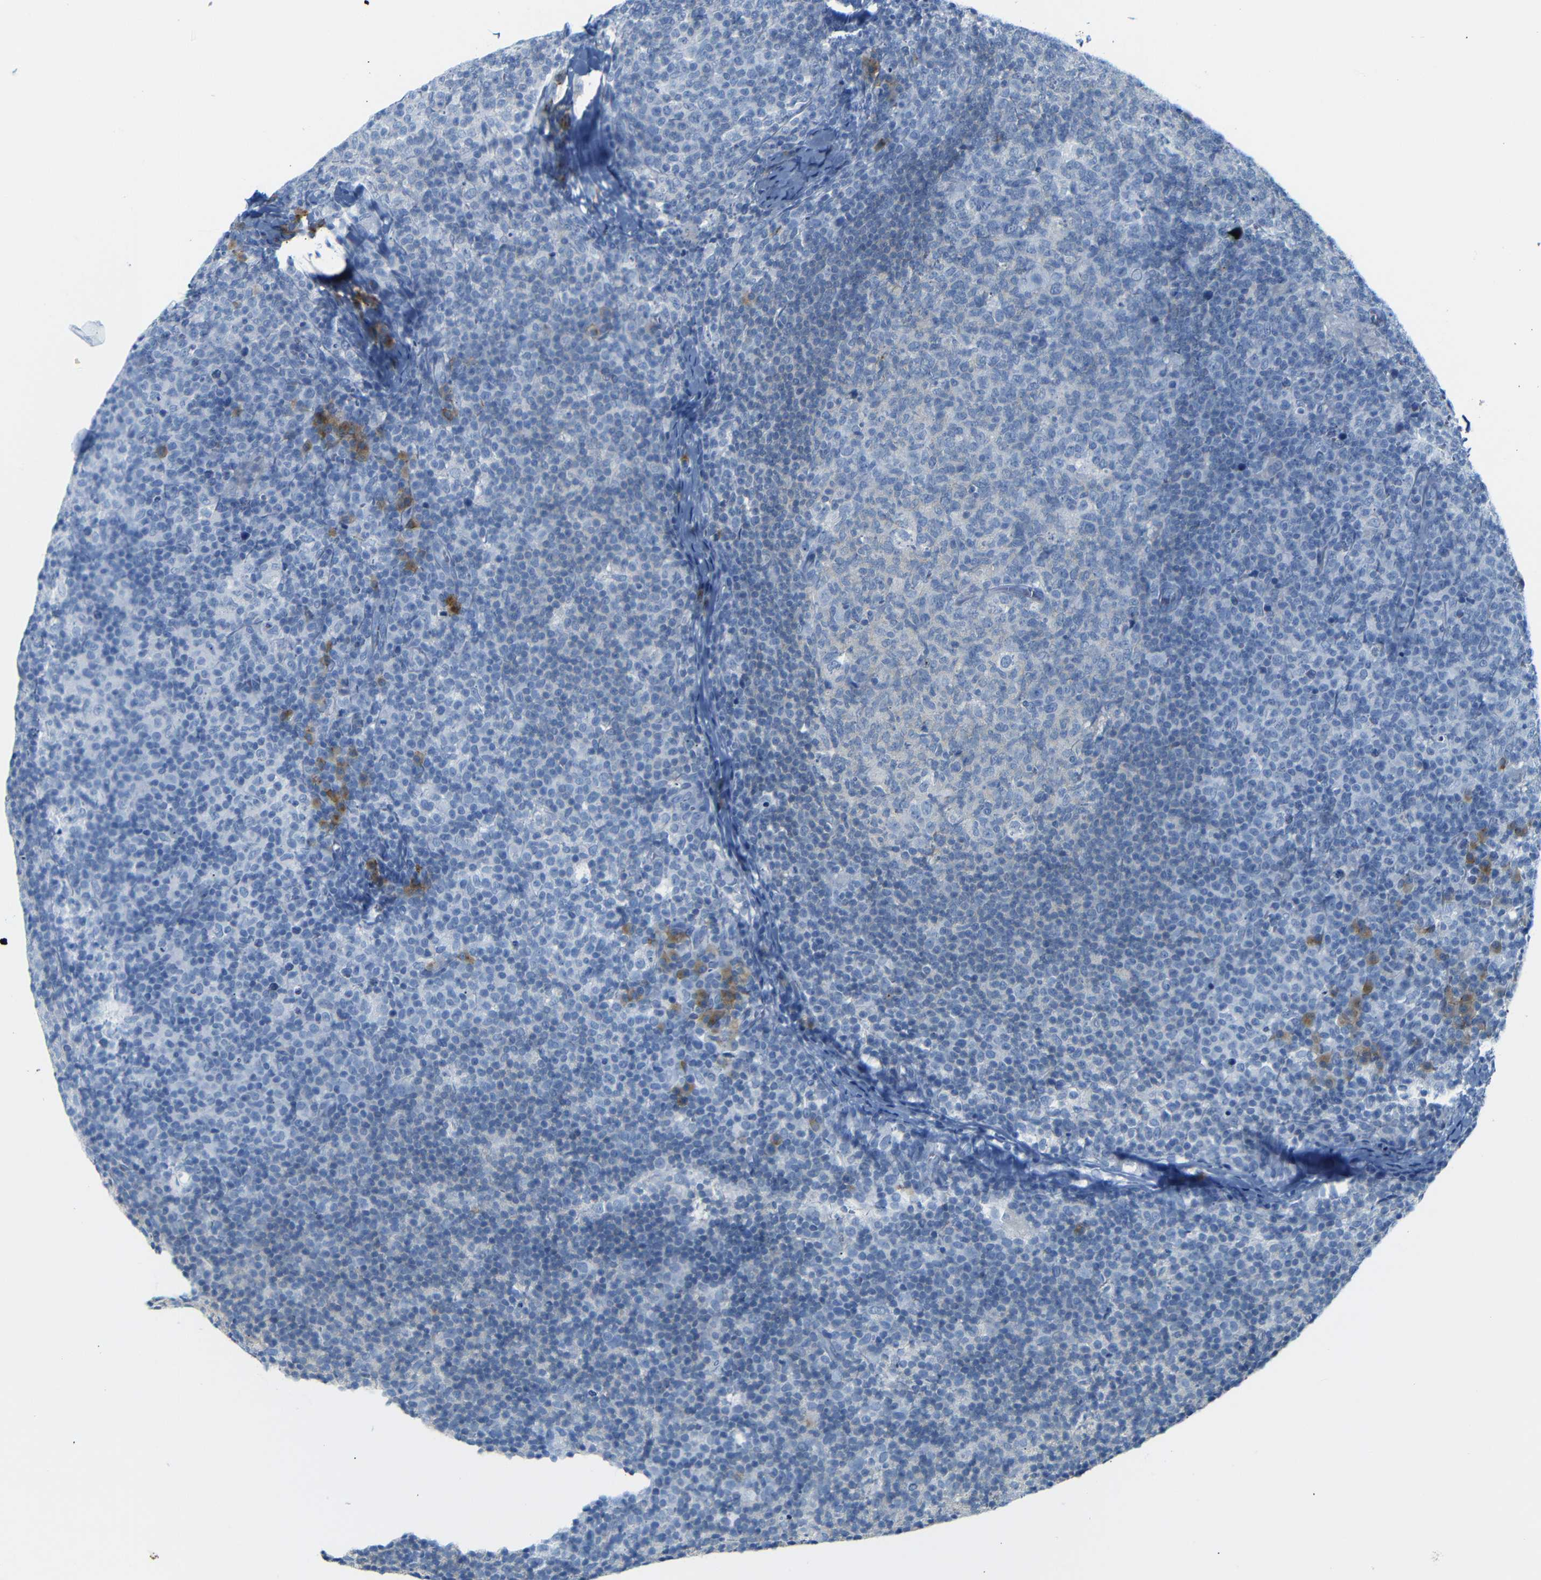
{"staining": {"intensity": "negative", "quantity": "none", "location": "none"}, "tissue": "lymph node", "cell_type": "Germinal center cells", "image_type": "normal", "snomed": [{"axis": "morphology", "description": "Normal tissue, NOS"}, {"axis": "morphology", "description": "Inflammation, NOS"}, {"axis": "topography", "description": "Lymph node"}], "caption": "A high-resolution micrograph shows immunohistochemistry staining of benign lymph node, which displays no significant staining in germinal center cells. The staining was performed using DAB to visualize the protein expression in brown, while the nuclei were stained in blue with hematoxylin (Magnification: 20x).", "gene": "FCRL1", "patient": {"sex": "male", "age": 55}}